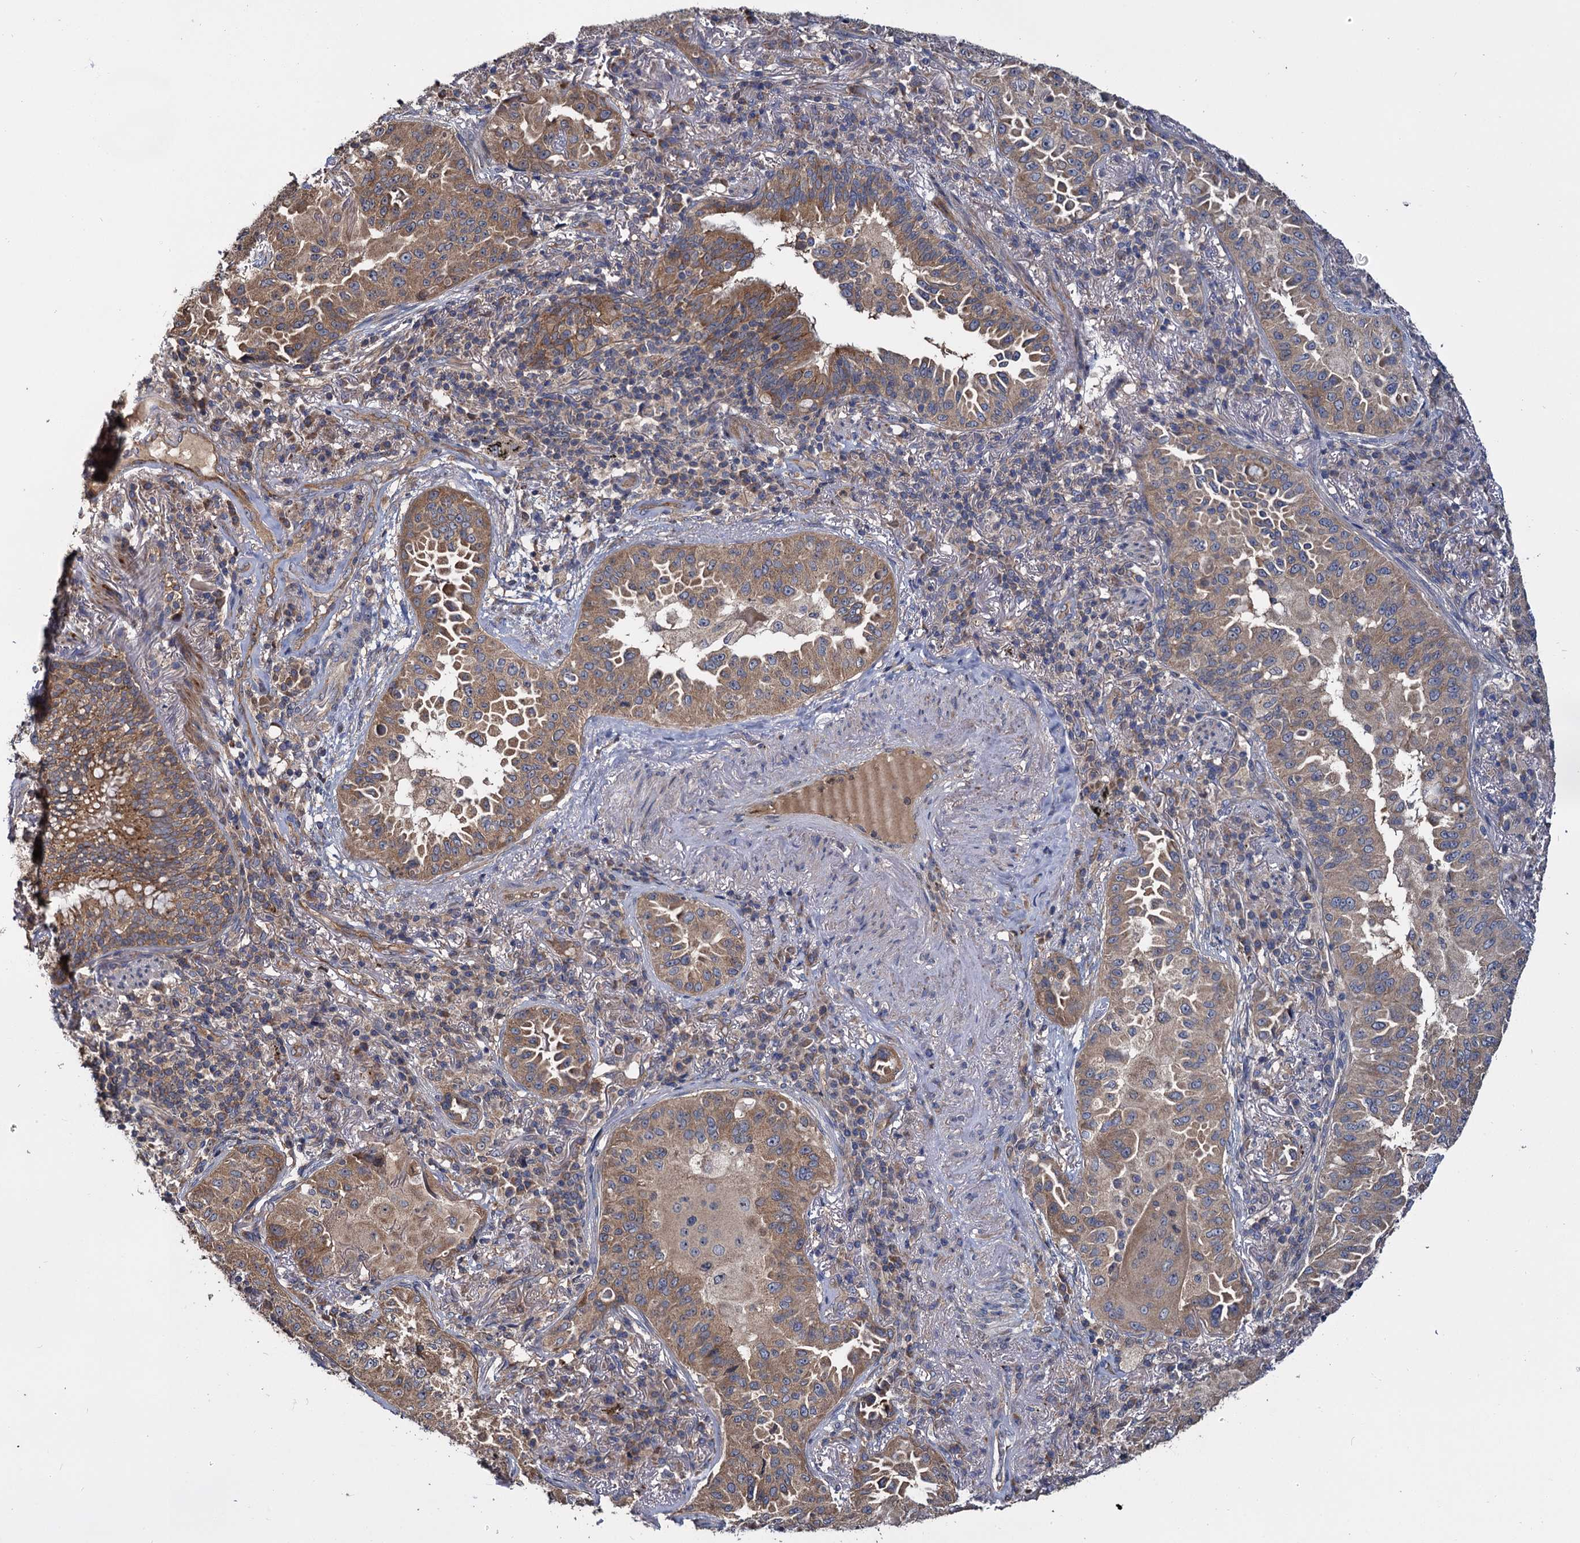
{"staining": {"intensity": "moderate", "quantity": ">75%", "location": "cytoplasmic/membranous"}, "tissue": "lung cancer", "cell_type": "Tumor cells", "image_type": "cancer", "snomed": [{"axis": "morphology", "description": "Adenocarcinoma, NOS"}, {"axis": "topography", "description": "Lung"}], "caption": "A high-resolution image shows immunohistochemistry (IHC) staining of lung cancer (adenocarcinoma), which shows moderate cytoplasmic/membranous staining in approximately >75% of tumor cells.", "gene": "CEP192", "patient": {"sex": "female", "age": 69}}